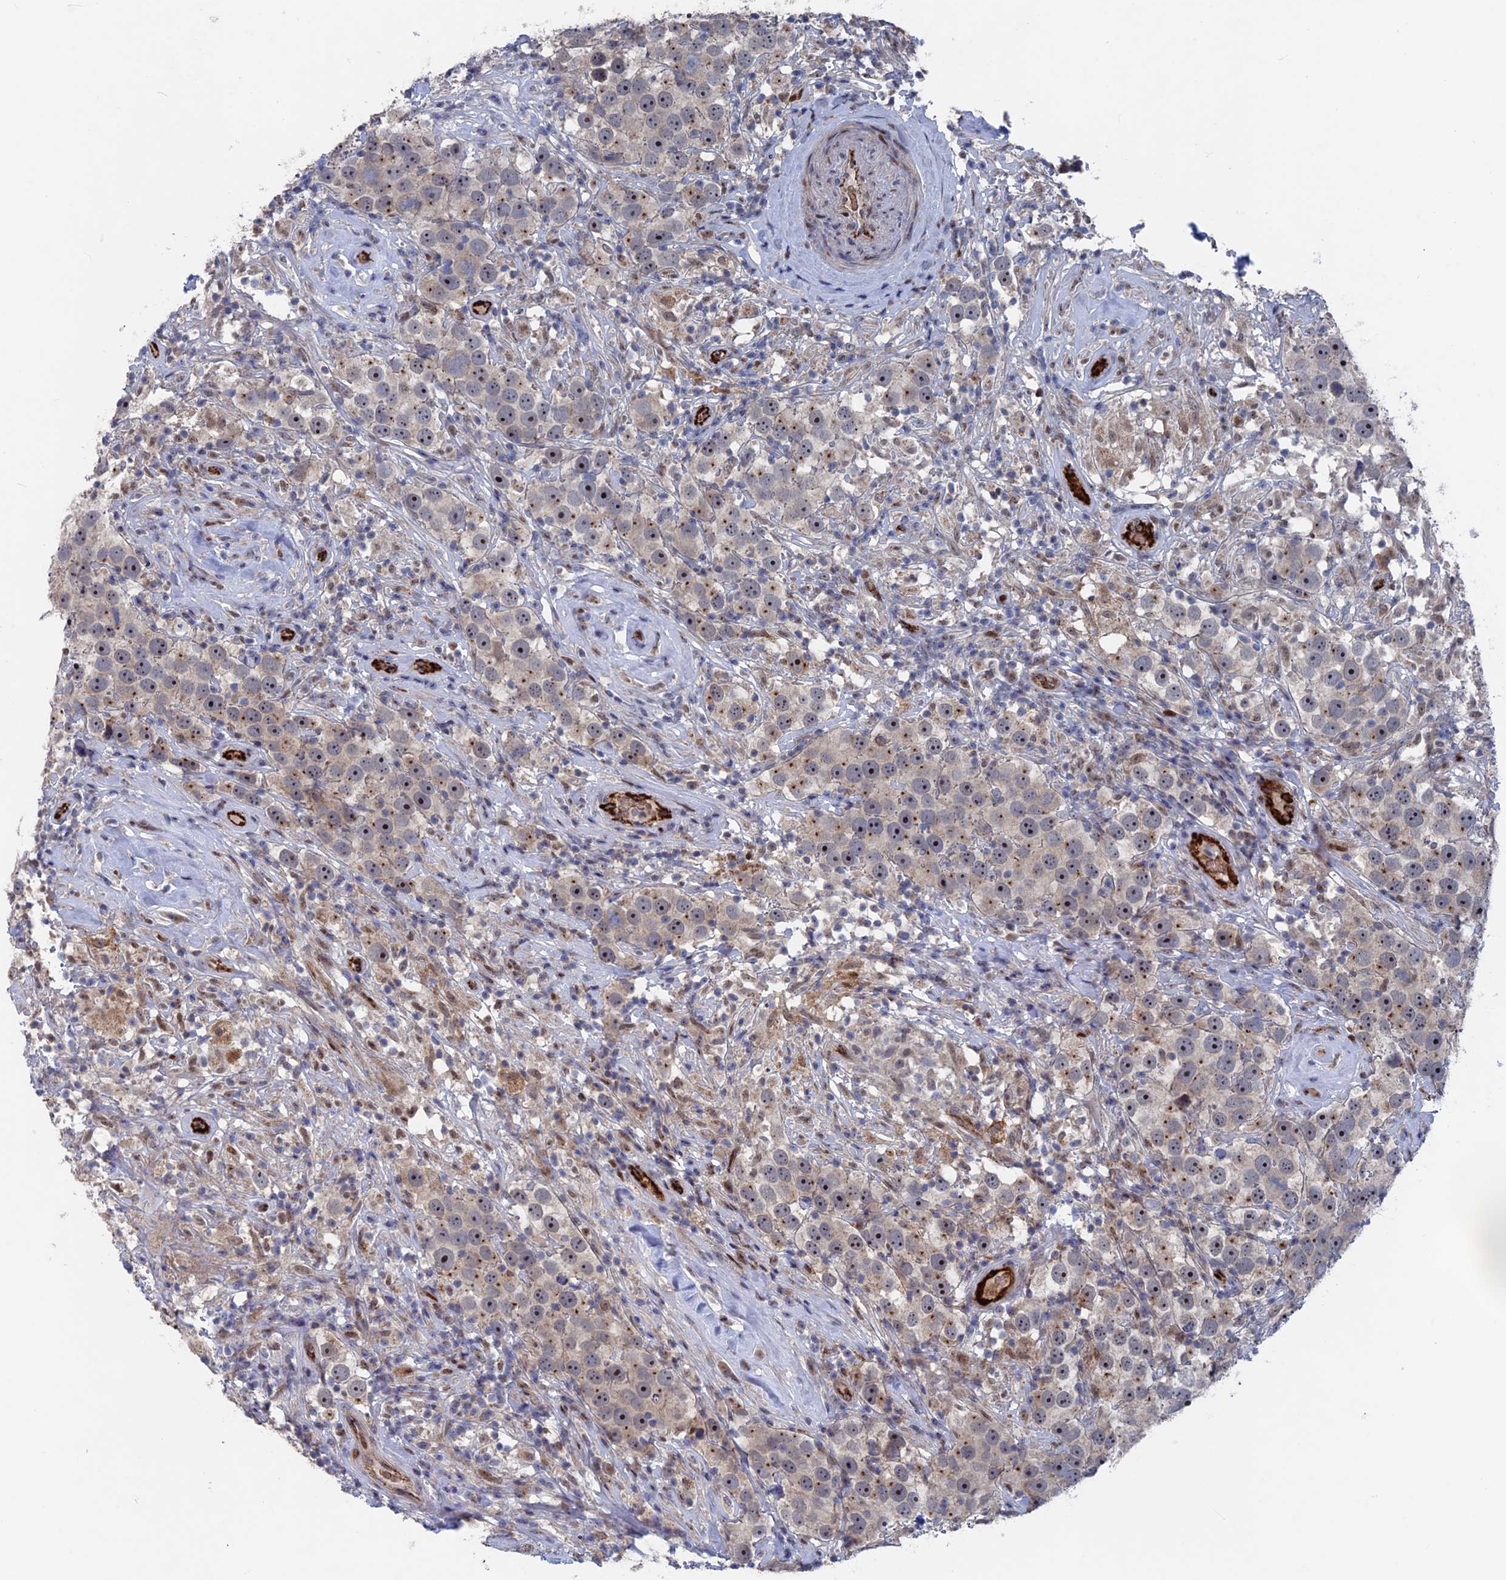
{"staining": {"intensity": "moderate", "quantity": "25%-75%", "location": "nuclear"}, "tissue": "testis cancer", "cell_type": "Tumor cells", "image_type": "cancer", "snomed": [{"axis": "morphology", "description": "Seminoma, NOS"}, {"axis": "topography", "description": "Testis"}], "caption": "Tumor cells reveal medium levels of moderate nuclear staining in about 25%-75% of cells in testis cancer (seminoma). The staining is performed using DAB (3,3'-diaminobenzidine) brown chromogen to label protein expression. The nuclei are counter-stained blue using hematoxylin.", "gene": "SH3D21", "patient": {"sex": "male", "age": 49}}